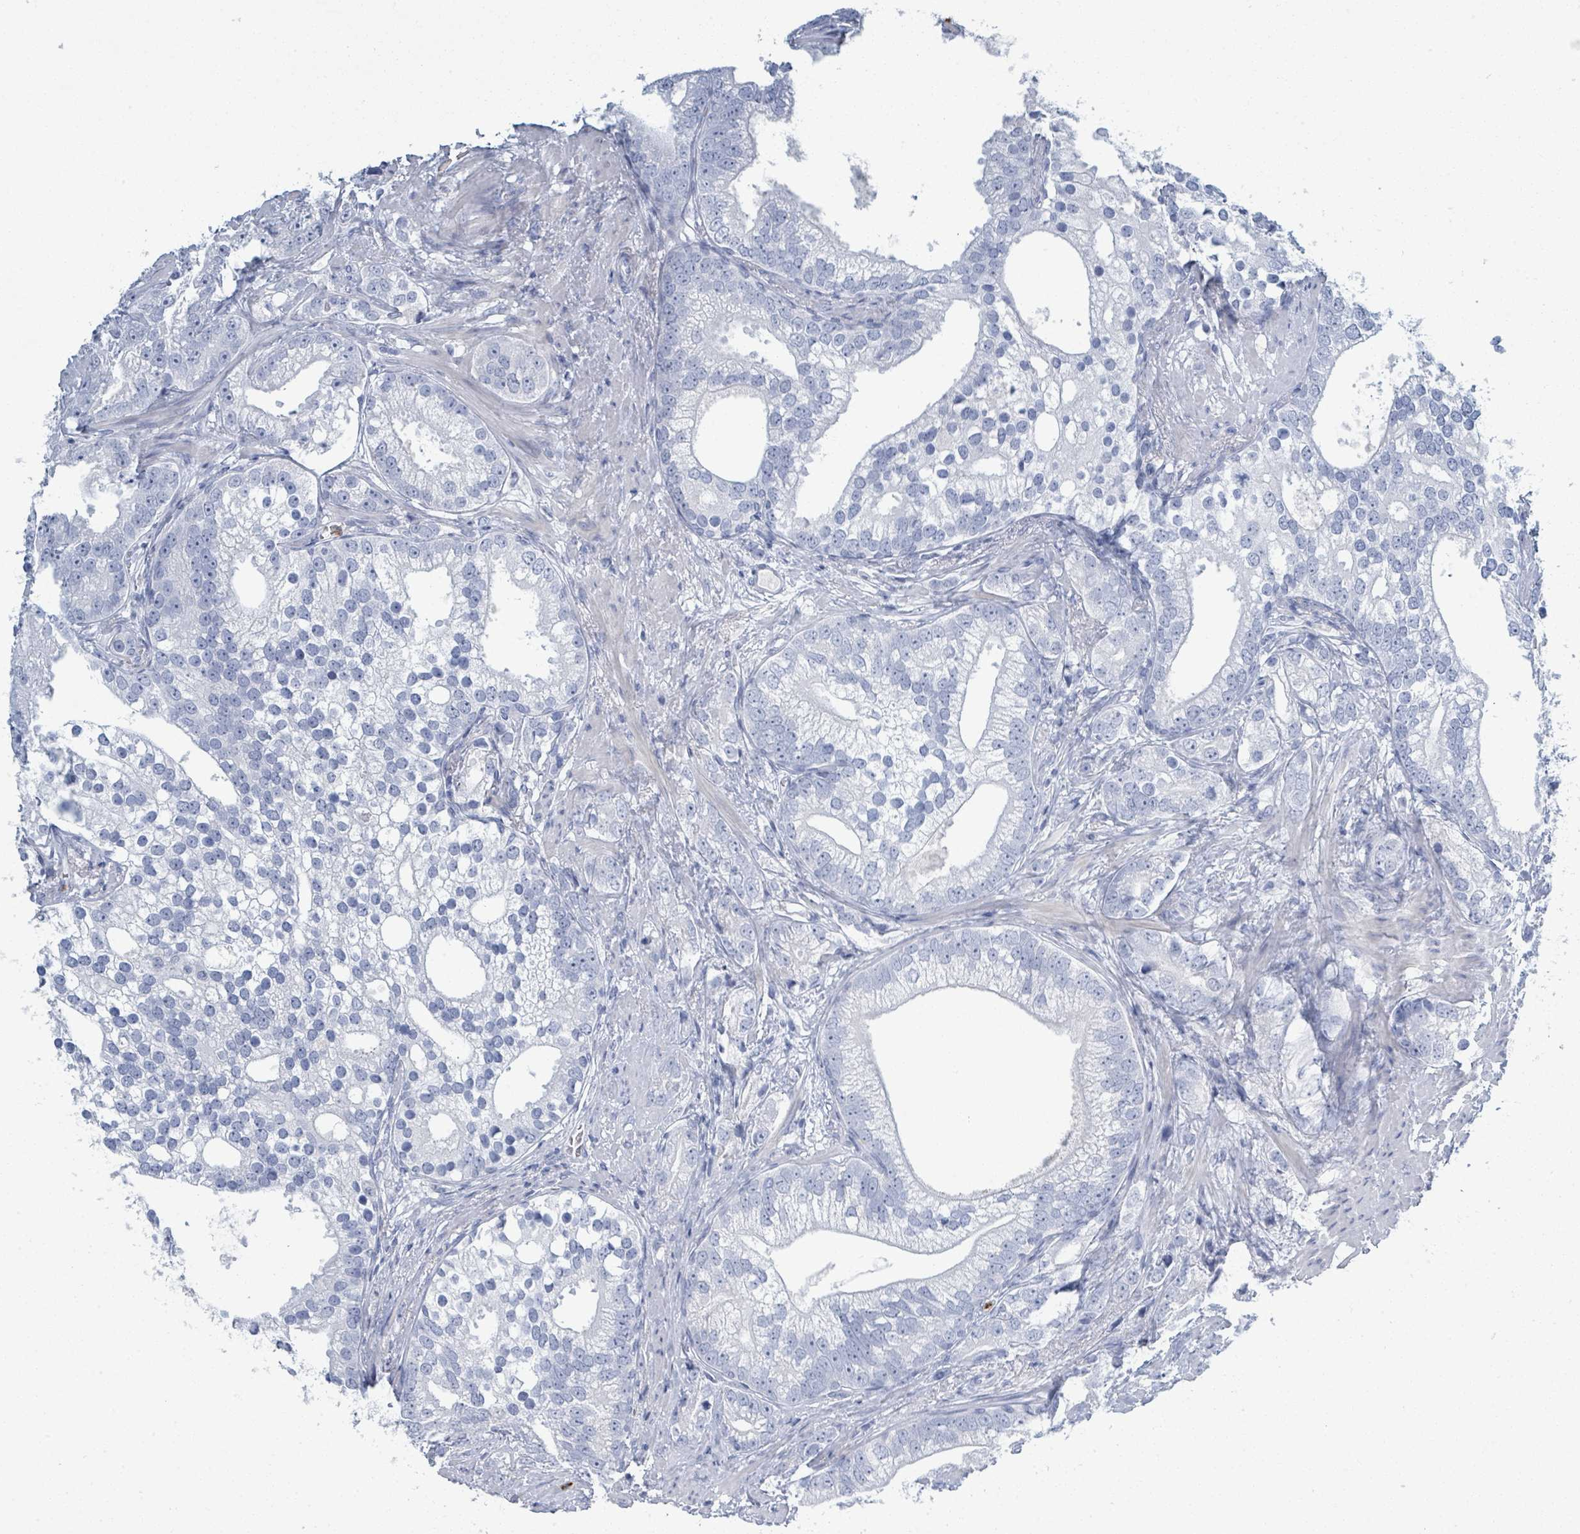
{"staining": {"intensity": "negative", "quantity": "none", "location": "none"}, "tissue": "prostate cancer", "cell_type": "Tumor cells", "image_type": "cancer", "snomed": [{"axis": "morphology", "description": "Adenocarcinoma, High grade"}, {"axis": "topography", "description": "Prostate"}], "caption": "Immunohistochemistry of human prostate cancer exhibits no expression in tumor cells.", "gene": "DEFA4", "patient": {"sex": "male", "age": 75}}